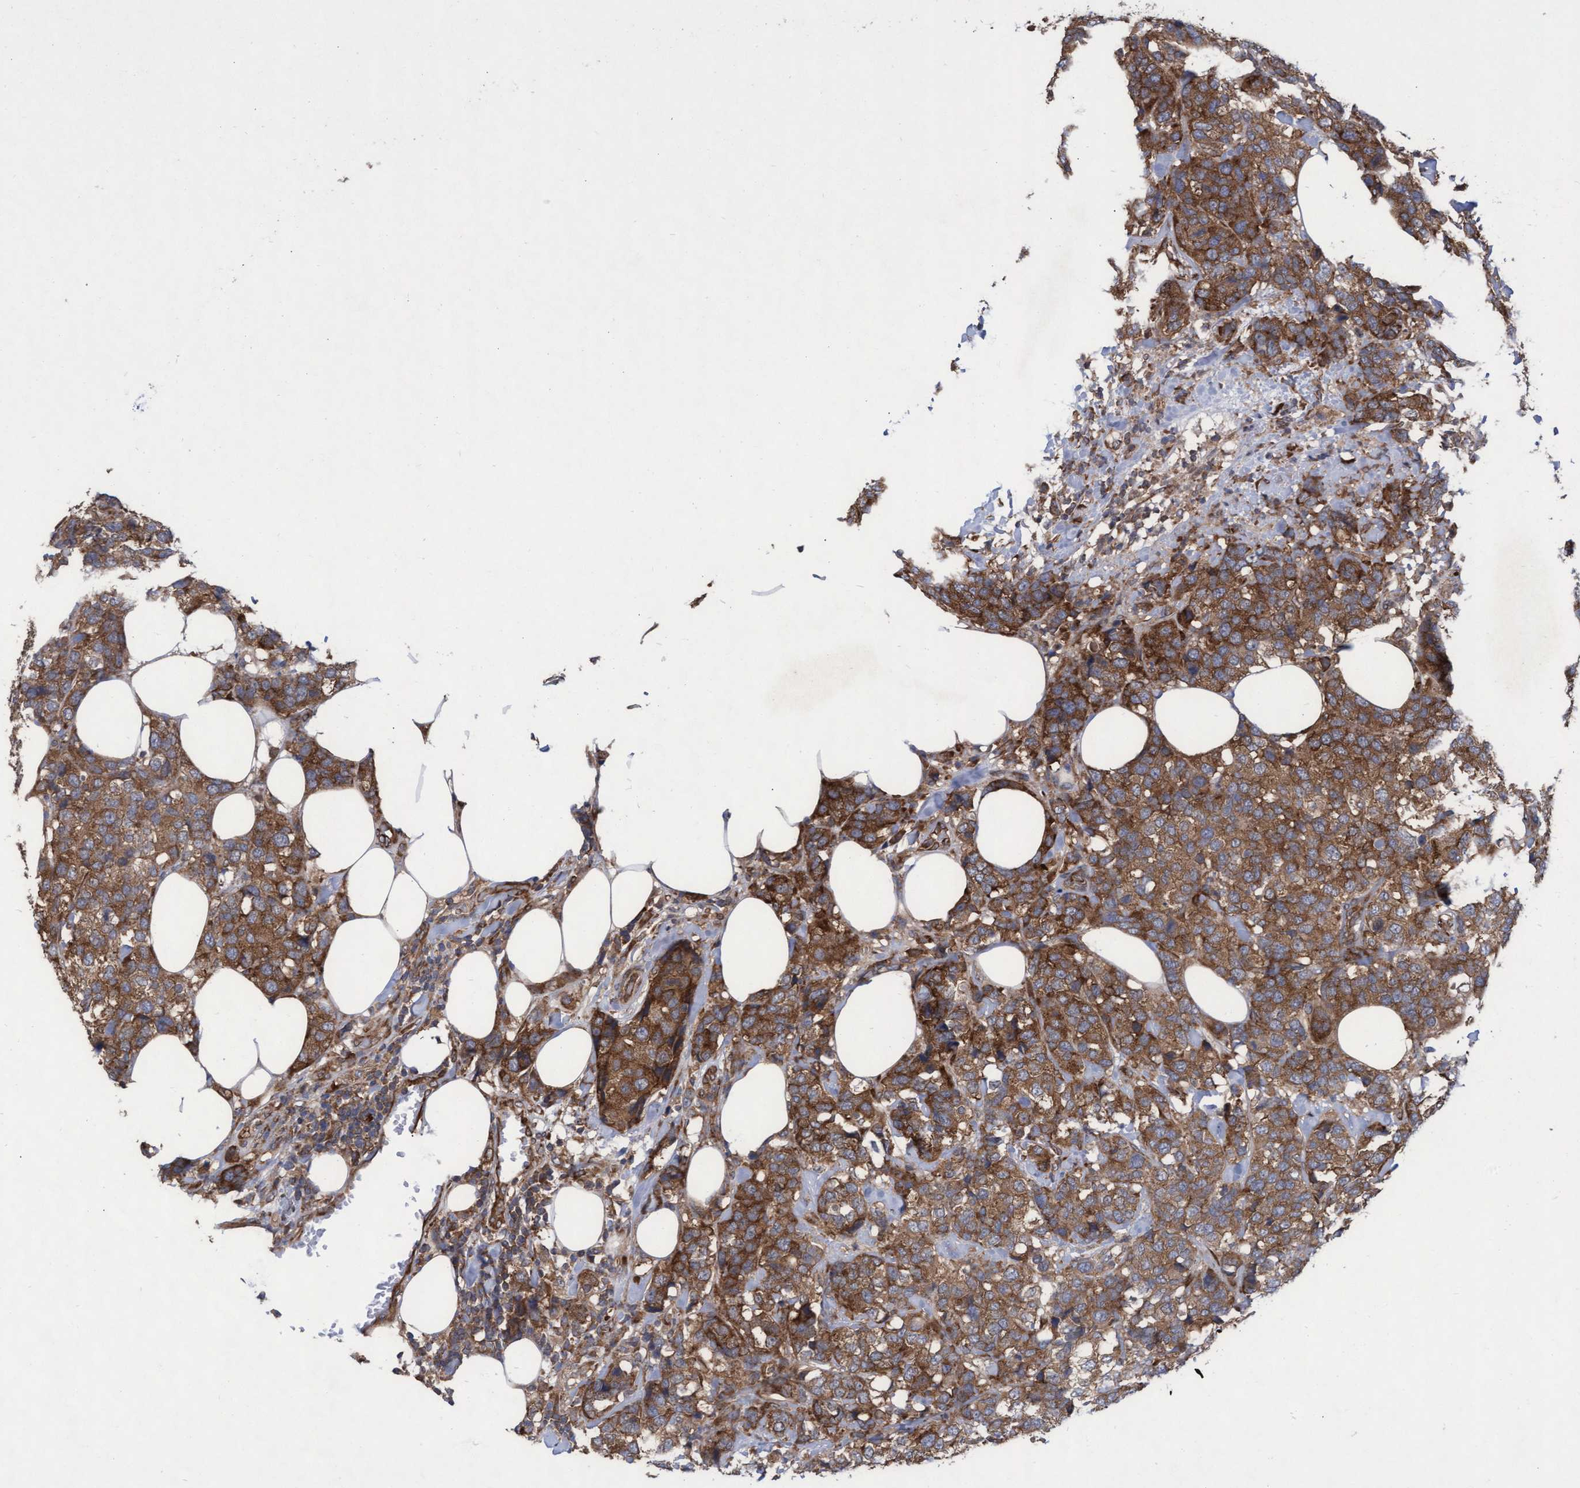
{"staining": {"intensity": "strong", "quantity": ">75%", "location": "cytoplasmic/membranous"}, "tissue": "breast cancer", "cell_type": "Tumor cells", "image_type": "cancer", "snomed": [{"axis": "morphology", "description": "Lobular carcinoma"}, {"axis": "topography", "description": "Breast"}], "caption": "Human breast cancer (lobular carcinoma) stained with a protein marker shows strong staining in tumor cells.", "gene": "ABCF2", "patient": {"sex": "female", "age": 59}}